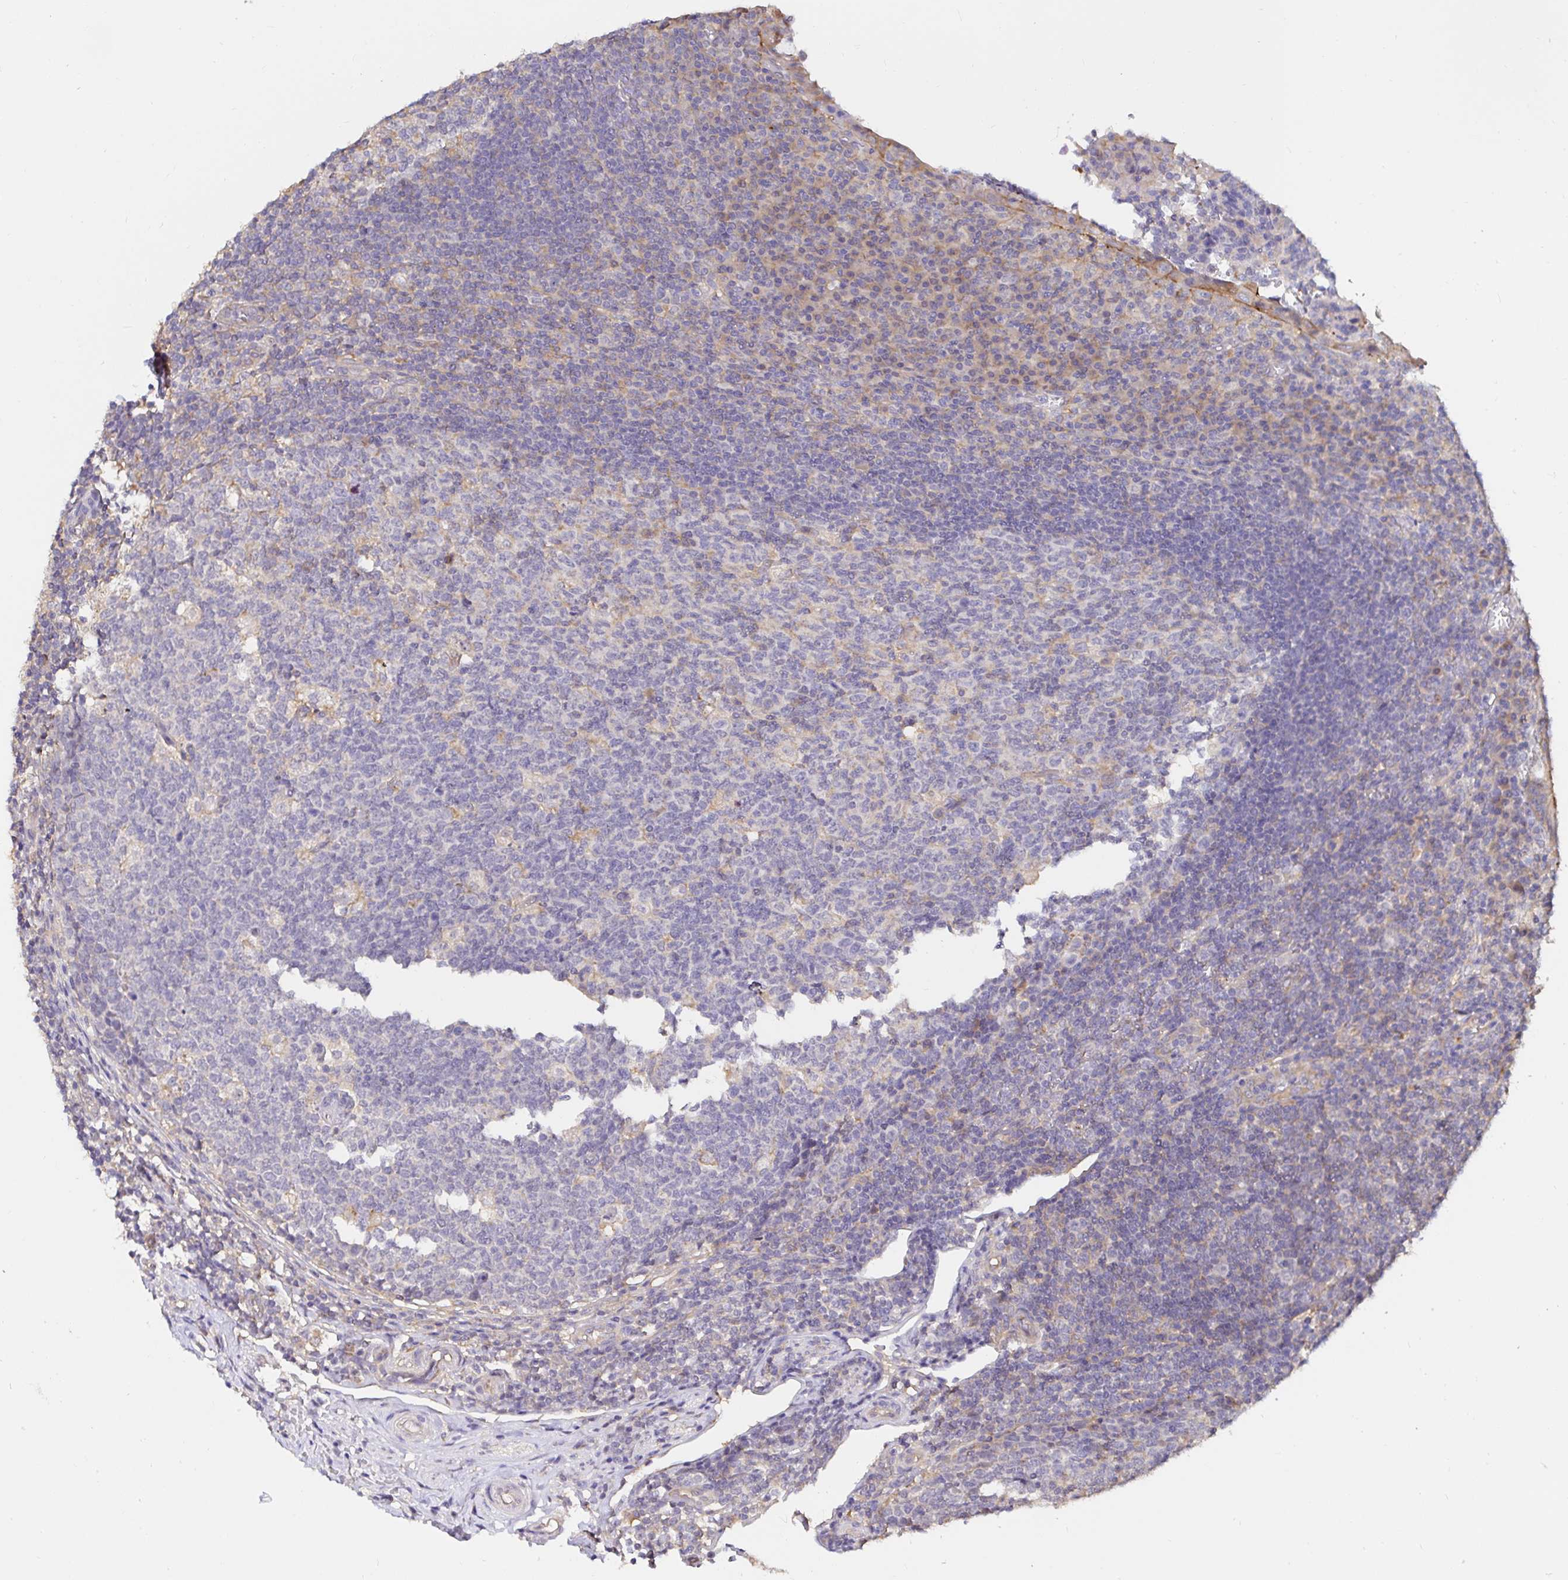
{"staining": {"intensity": "moderate", "quantity": ">75%", "location": "cytoplasmic/membranous"}, "tissue": "appendix", "cell_type": "Glandular cells", "image_type": "normal", "snomed": [{"axis": "morphology", "description": "Normal tissue, NOS"}, {"axis": "topography", "description": "Appendix"}], "caption": "Glandular cells display medium levels of moderate cytoplasmic/membranous positivity in approximately >75% of cells in unremarkable appendix.", "gene": "RSRP1", "patient": {"sex": "male", "age": 18}}